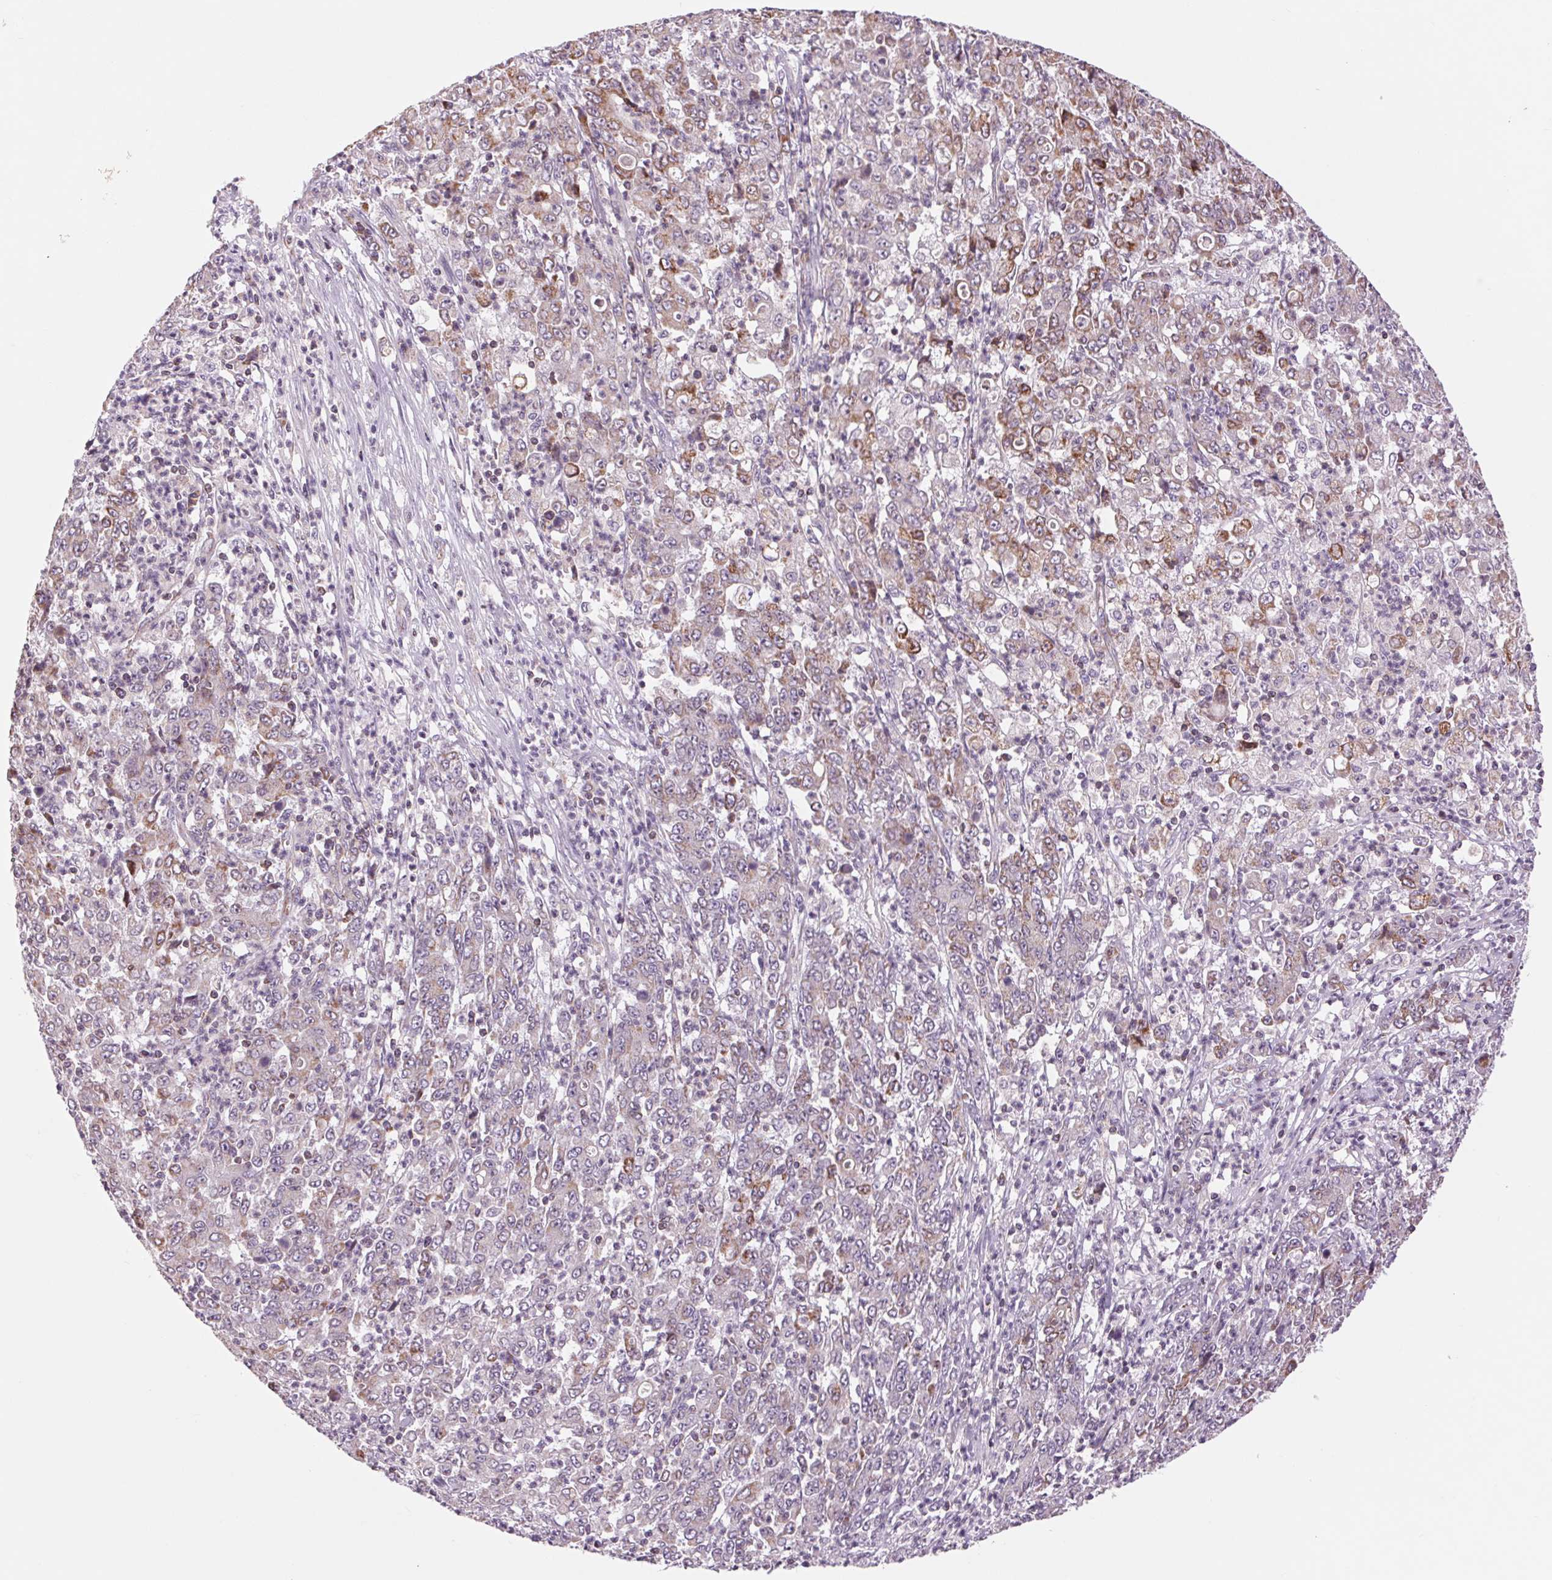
{"staining": {"intensity": "moderate", "quantity": "25%-75%", "location": "cytoplasmic/membranous"}, "tissue": "stomach cancer", "cell_type": "Tumor cells", "image_type": "cancer", "snomed": [{"axis": "morphology", "description": "Adenocarcinoma, NOS"}, {"axis": "topography", "description": "Stomach, lower"}], "caption": "Brown immunohistochemical staining in stomach cancer (adenocarcinoma) exhibits moderate cytoplasmic/membranous positivity in about 25%-75% of tumor cells.", "gene": "COX6A1", "patient": {"sex": "female", "age": 71}}